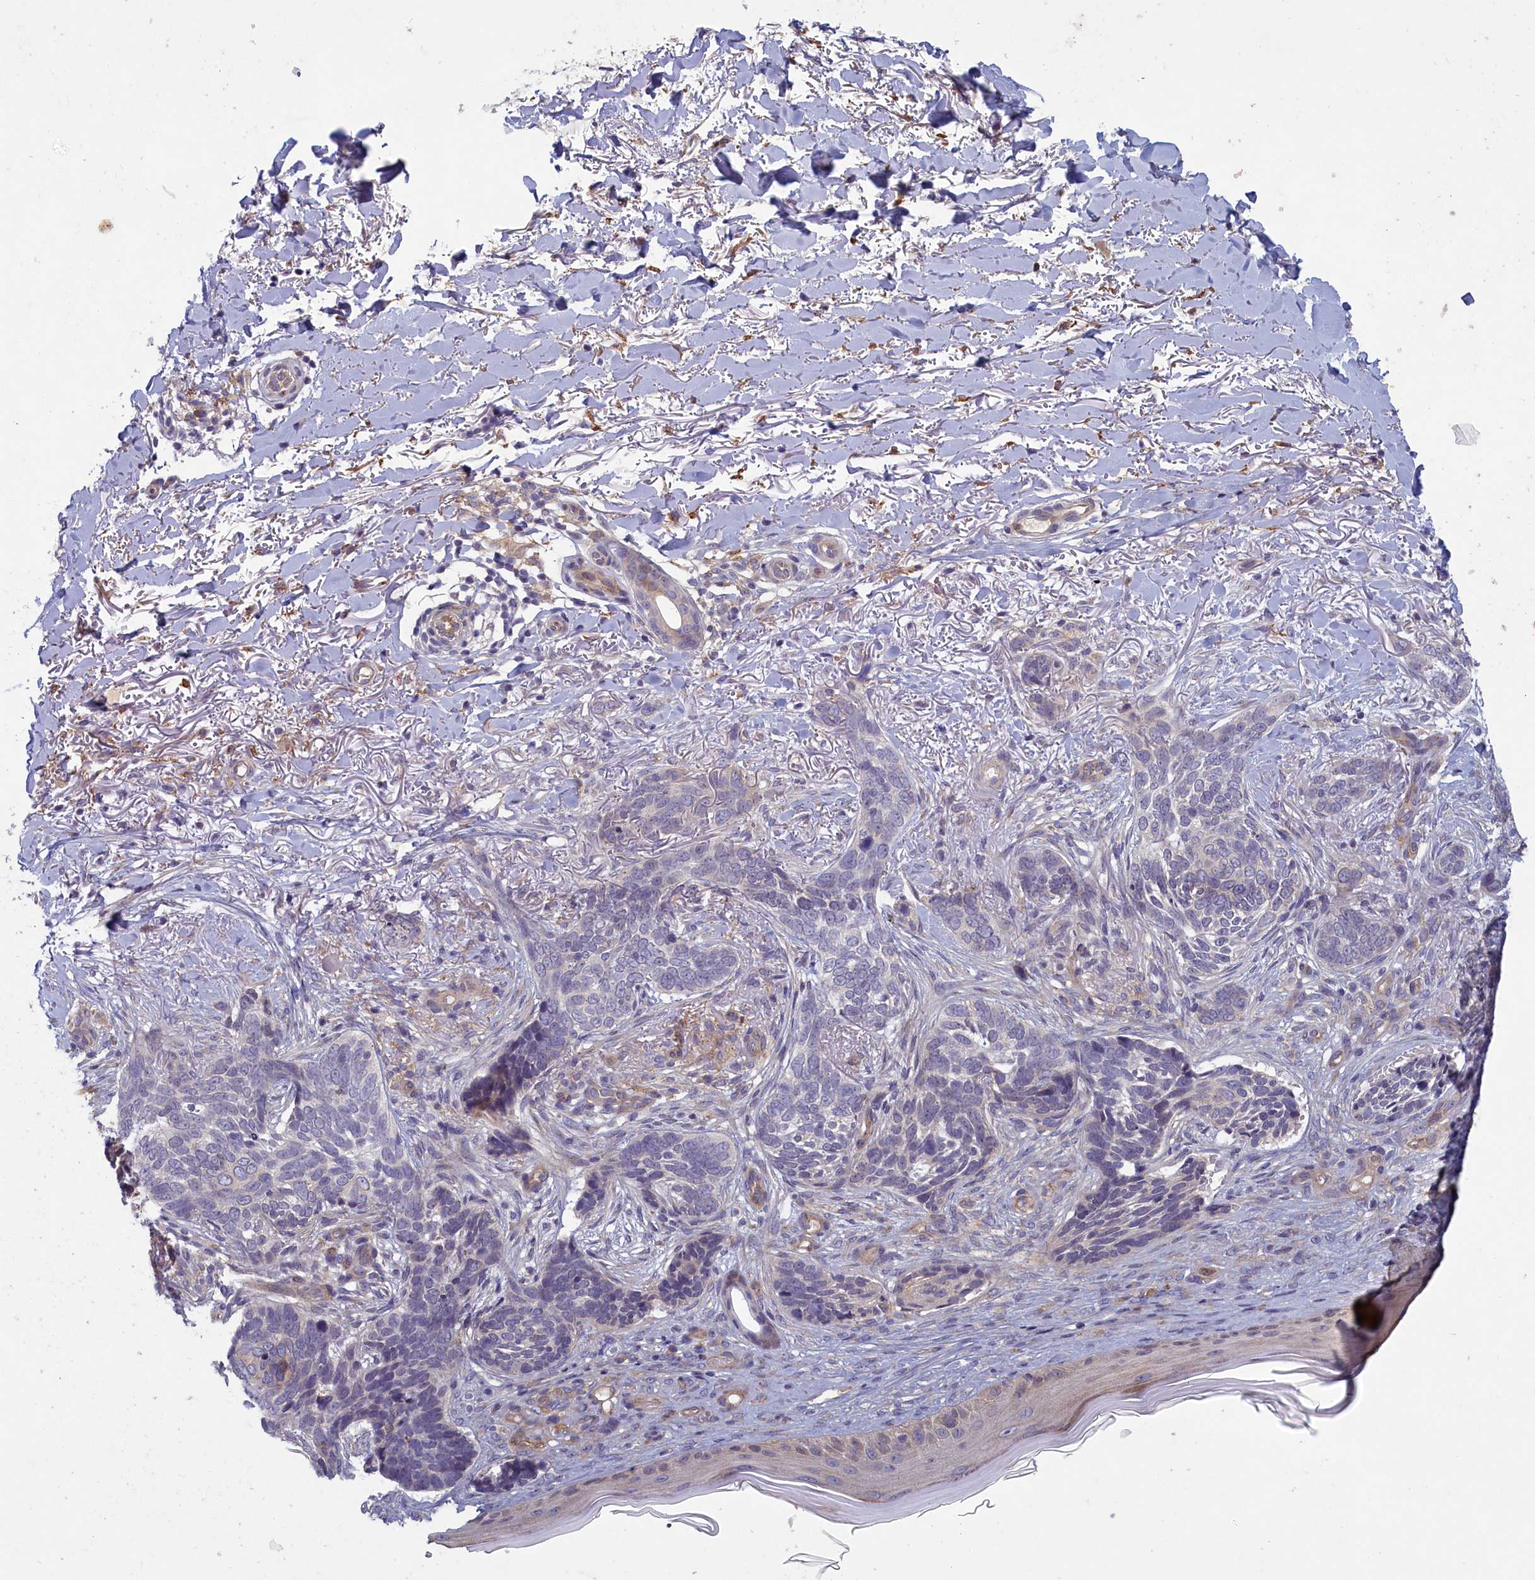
{"staining": {"intensity": "negative", "quantity": "none", "location": "none"}, "tissue": "skin cancer", "cell_type": "Tumor cells", "image_type": "cancer", "snomed": [{"axis": "morphology", "description": "Normal tissue, NOS"}, {"axis": "morphology", "description": "Basal cell carcinoma"}, {"axis": "topography", "description": "Skin"}], "caption": "Immunohistochemistry (IHC) histopathology image of skin cancer (basal cell carcinoma) stained for a protein (brown), which reveals no expression in tumor cells.", "gene": "PLEKHG6", "patient": {"sex": "female", "age": 67}}